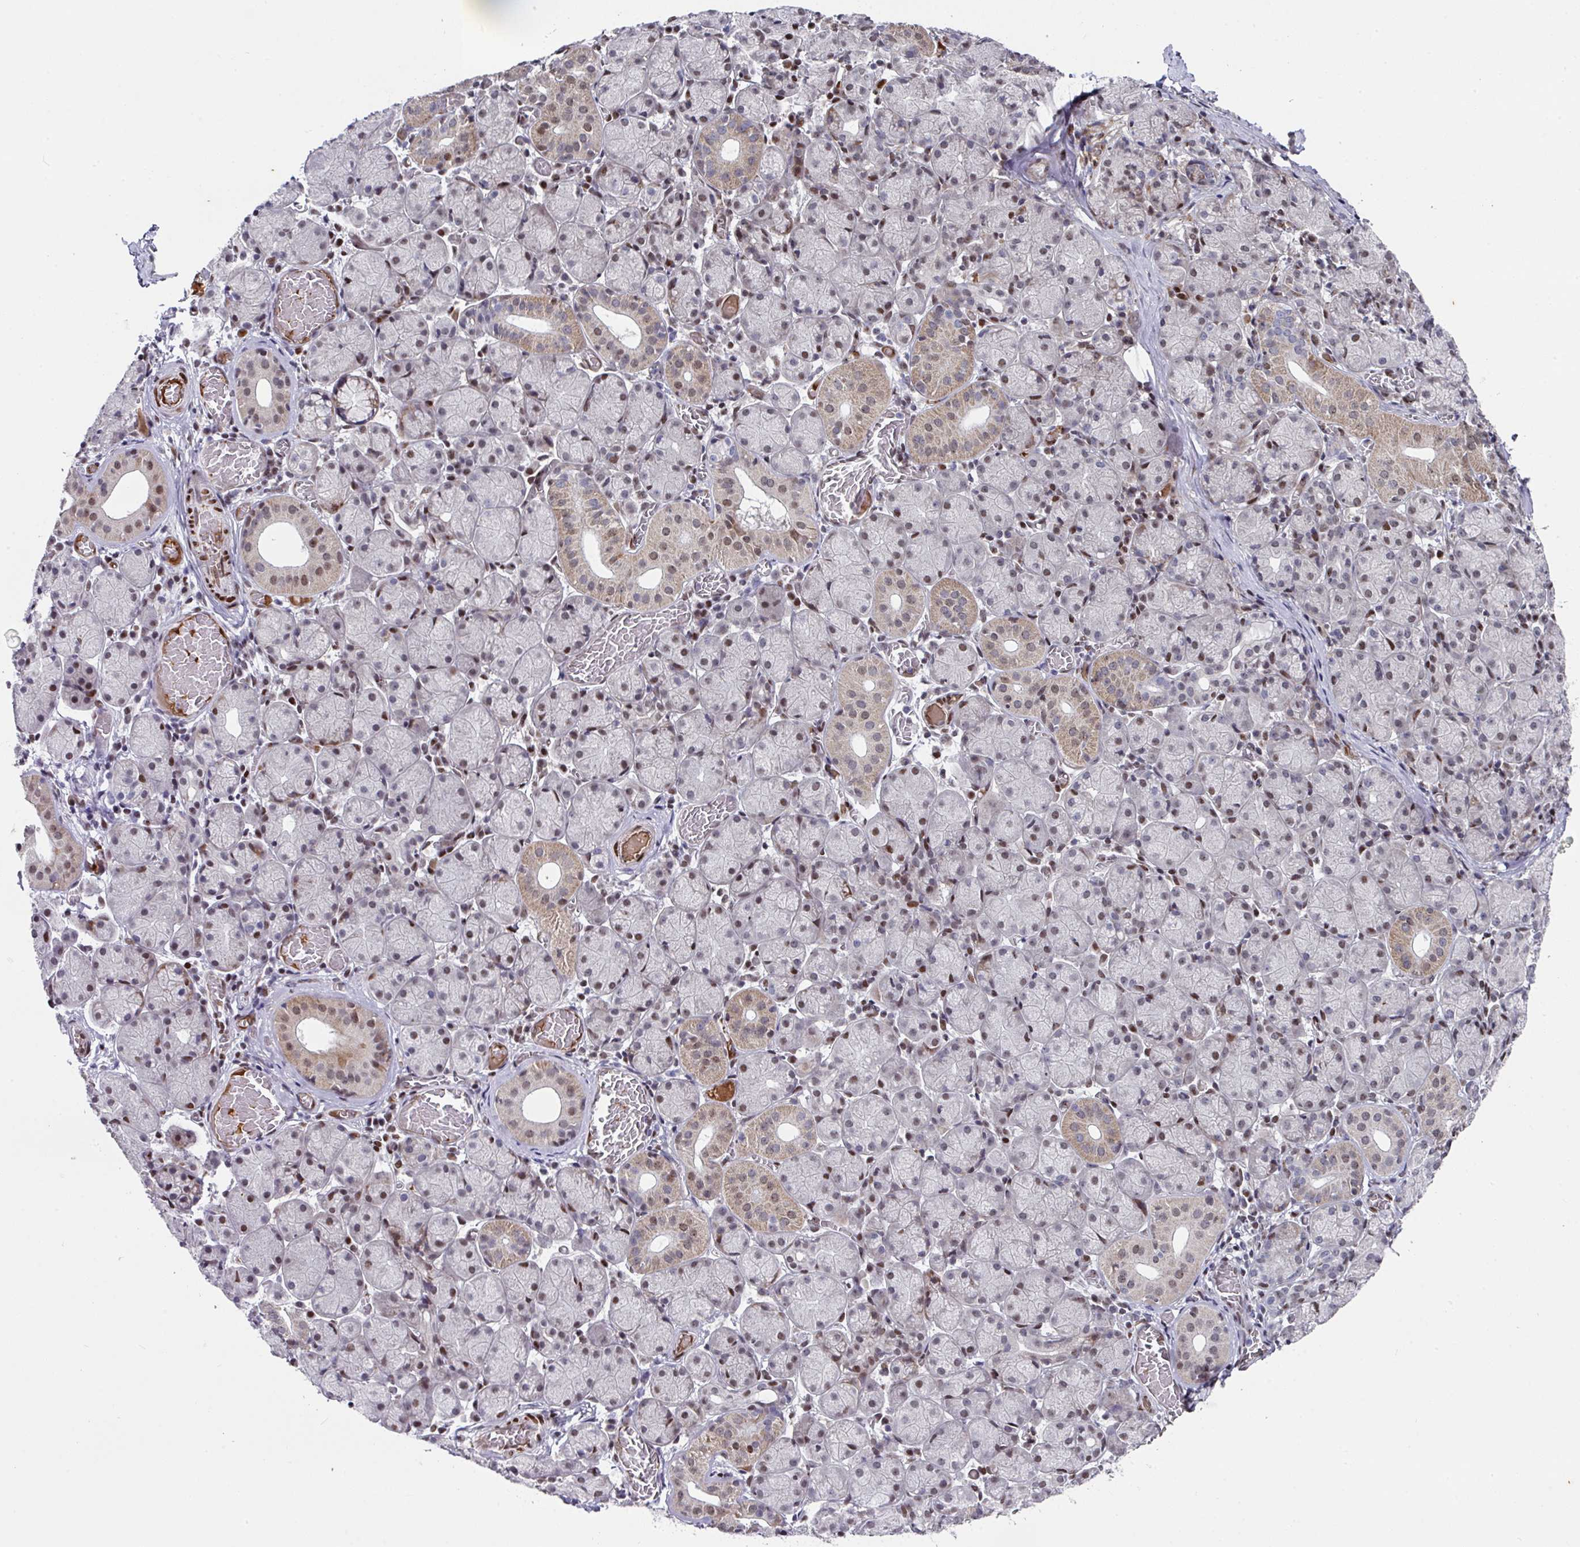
{"staining": {"intensity": "weak", "quantity": "25%-75%", "location": "cytoplasmic/membranous,nuclear"}, "tissue": "salivary gland", "cell_type": "Glandular cells", "image_type": "normal", "snomed": [{"axis": "morphology", "description": "Normal tissue, NOS"}, {"axis": "topography", "description": "Salivary gland"}], "caption": "Immunohistochemical staining of benign human salivary gland exhibits low levels of weak cytoplasmic/membranous,nuclear positivity in about 25%-75% of glandular cells.", "gene": "CBX7", "patient": {"sex": "female", "age": 24}}